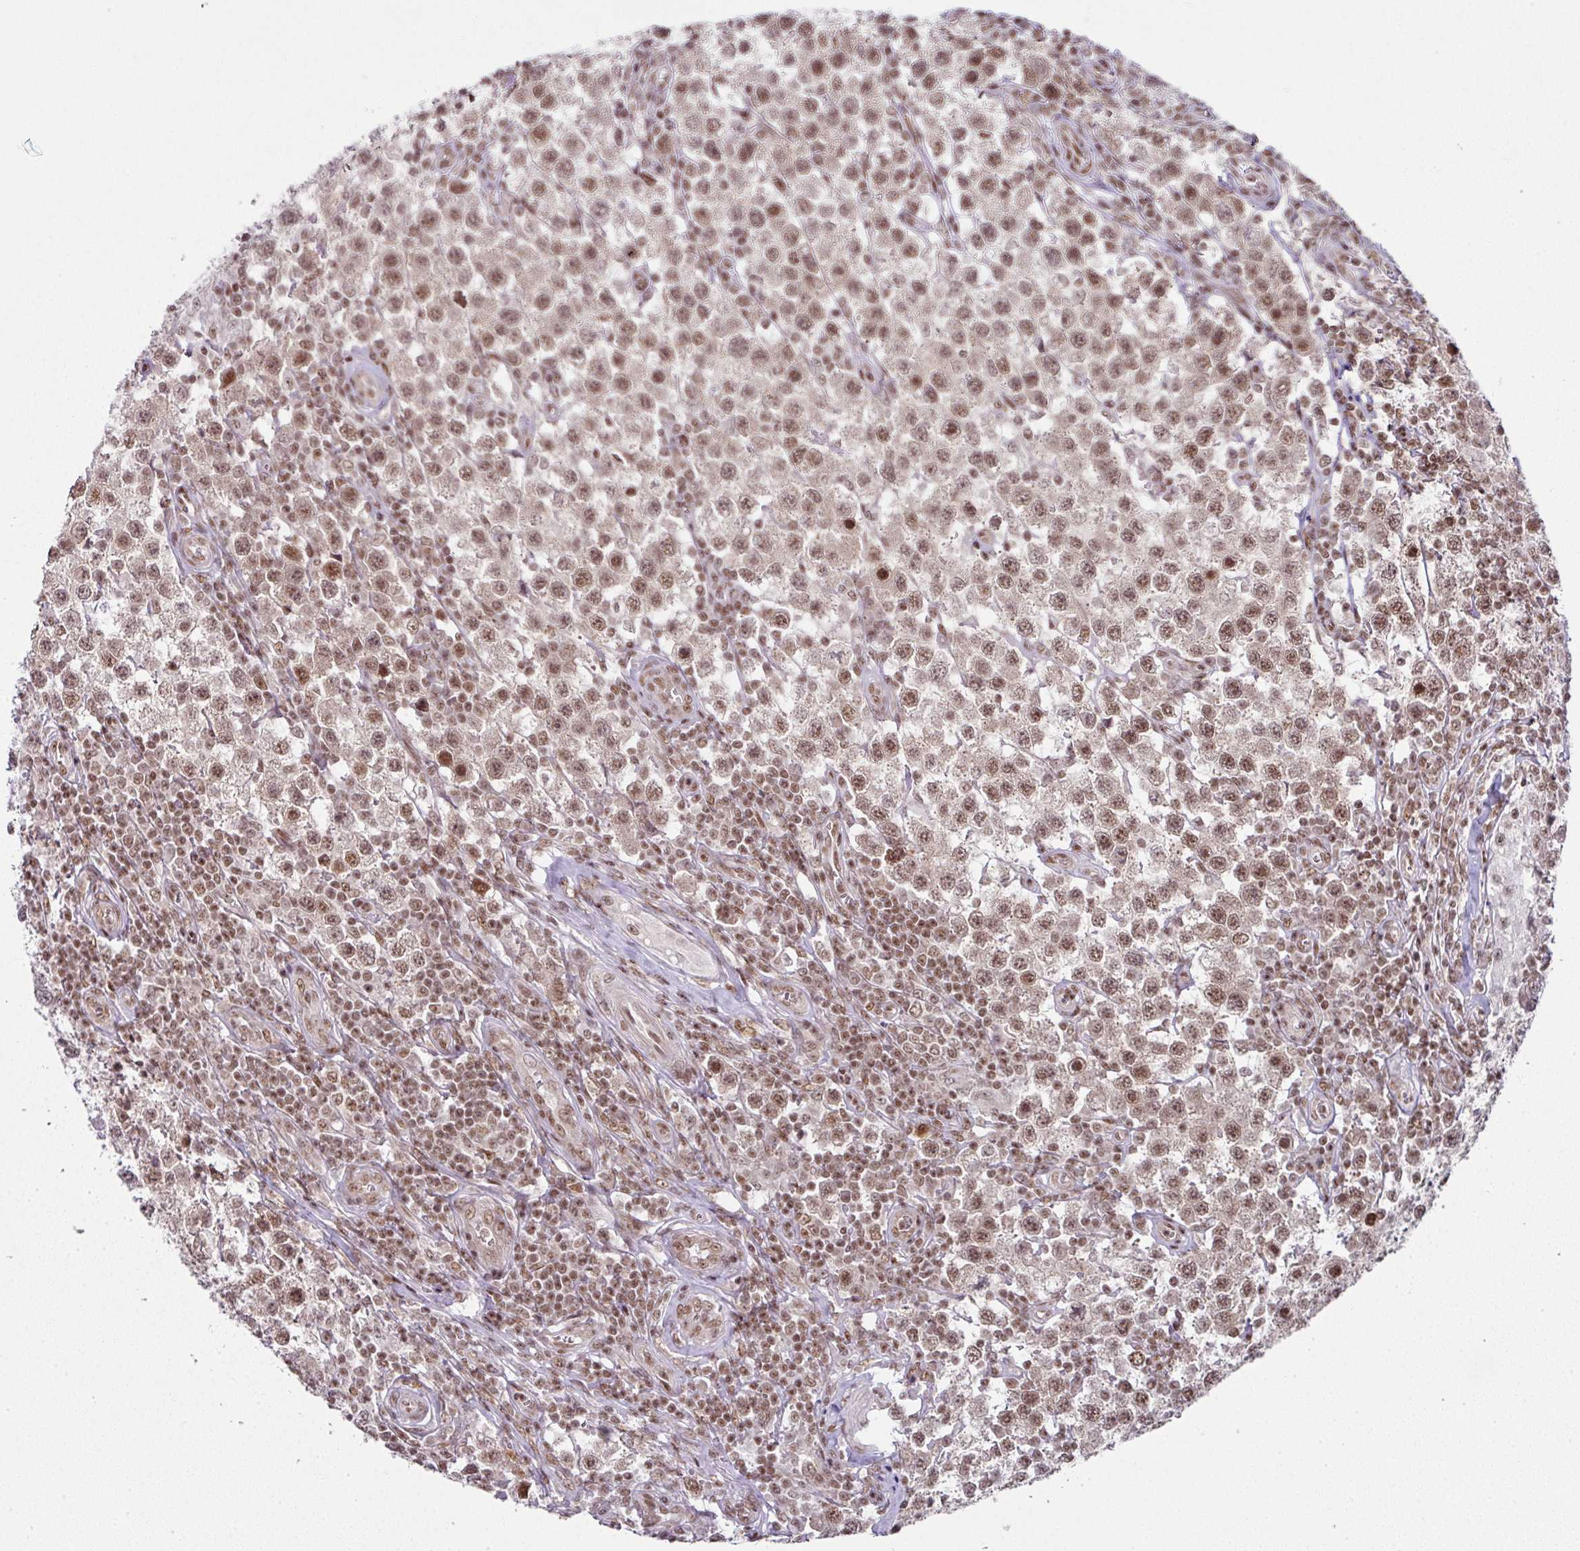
{"staining": {"intensity": "moderate", "quantity": ">75%", "location": "nuclear"}, "tissue": "testis cancer", "cell_type": "Tumor cells", "image_type": "cancer", "snomed": [{"axis": "morphology", "description": "Seminoma, NOS"}, {"axis": "topography", "description": "Testis"}], "caption": "The micrograph displays immunohistochemical staining of testis cancer (seminoma). There is moderate nuclear positivity is appreciated in approximately >75% of tumor cells.", "gene": "NFYA", "patient": {"sex": "male", "age": 34}}